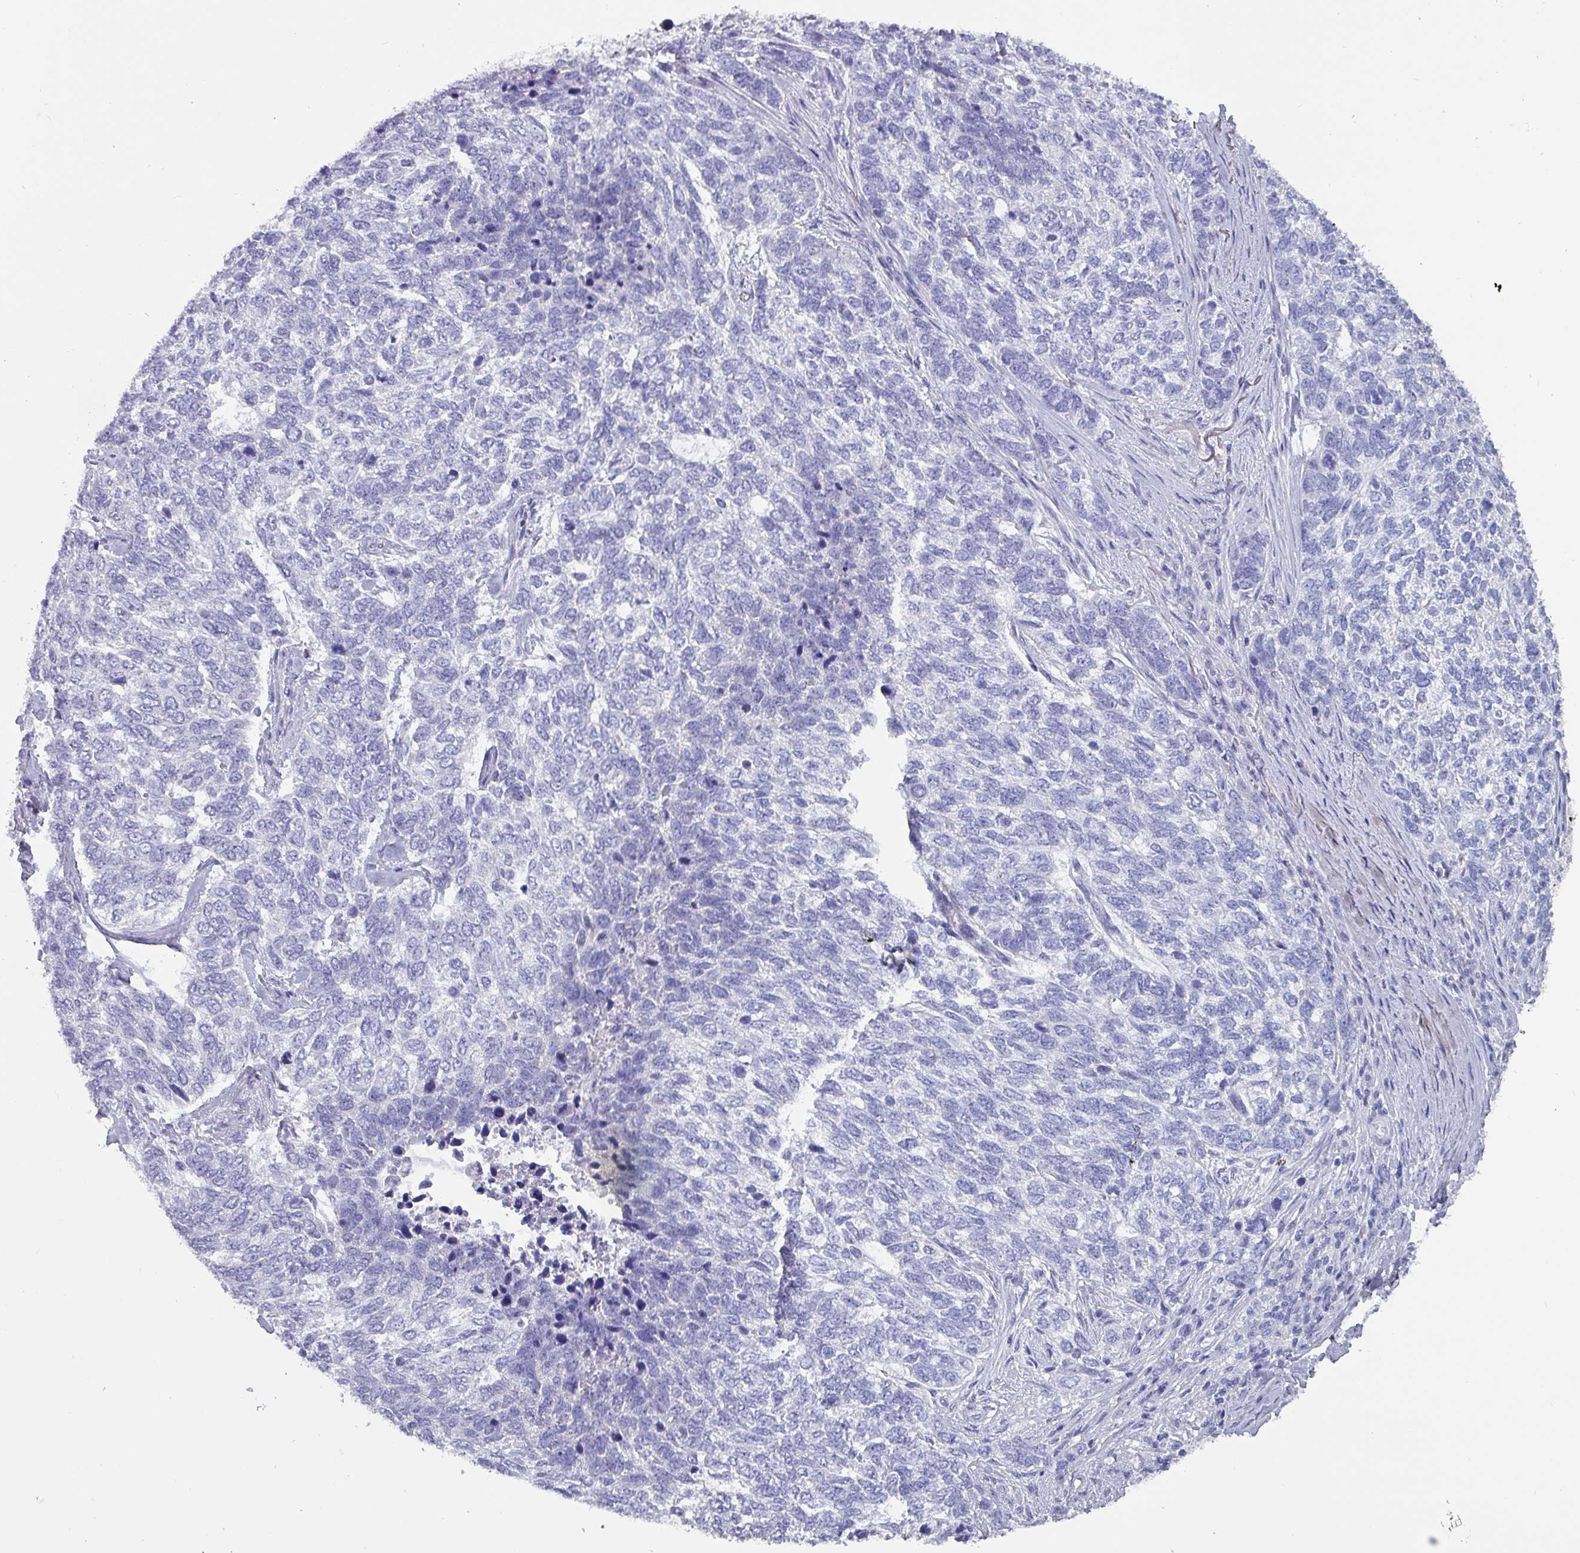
{"staining": {"intensity": "negative", "quantity": "none", "location": "none"}, "tissue": "skin cancer", "cell_type": "Tumor cells", "image_type": "cancer", "snomed": [{"axis": "morphology", "description": "Basal cell carcinoma"}, {"axis": "topography", "description": "Skin"}], "caption": "There is no significant expression in tumor cells of skin cancer (basal cell carcinoma).", "gene": "INS-IGF2", "patient": {"sex": "female", "age": 65}}